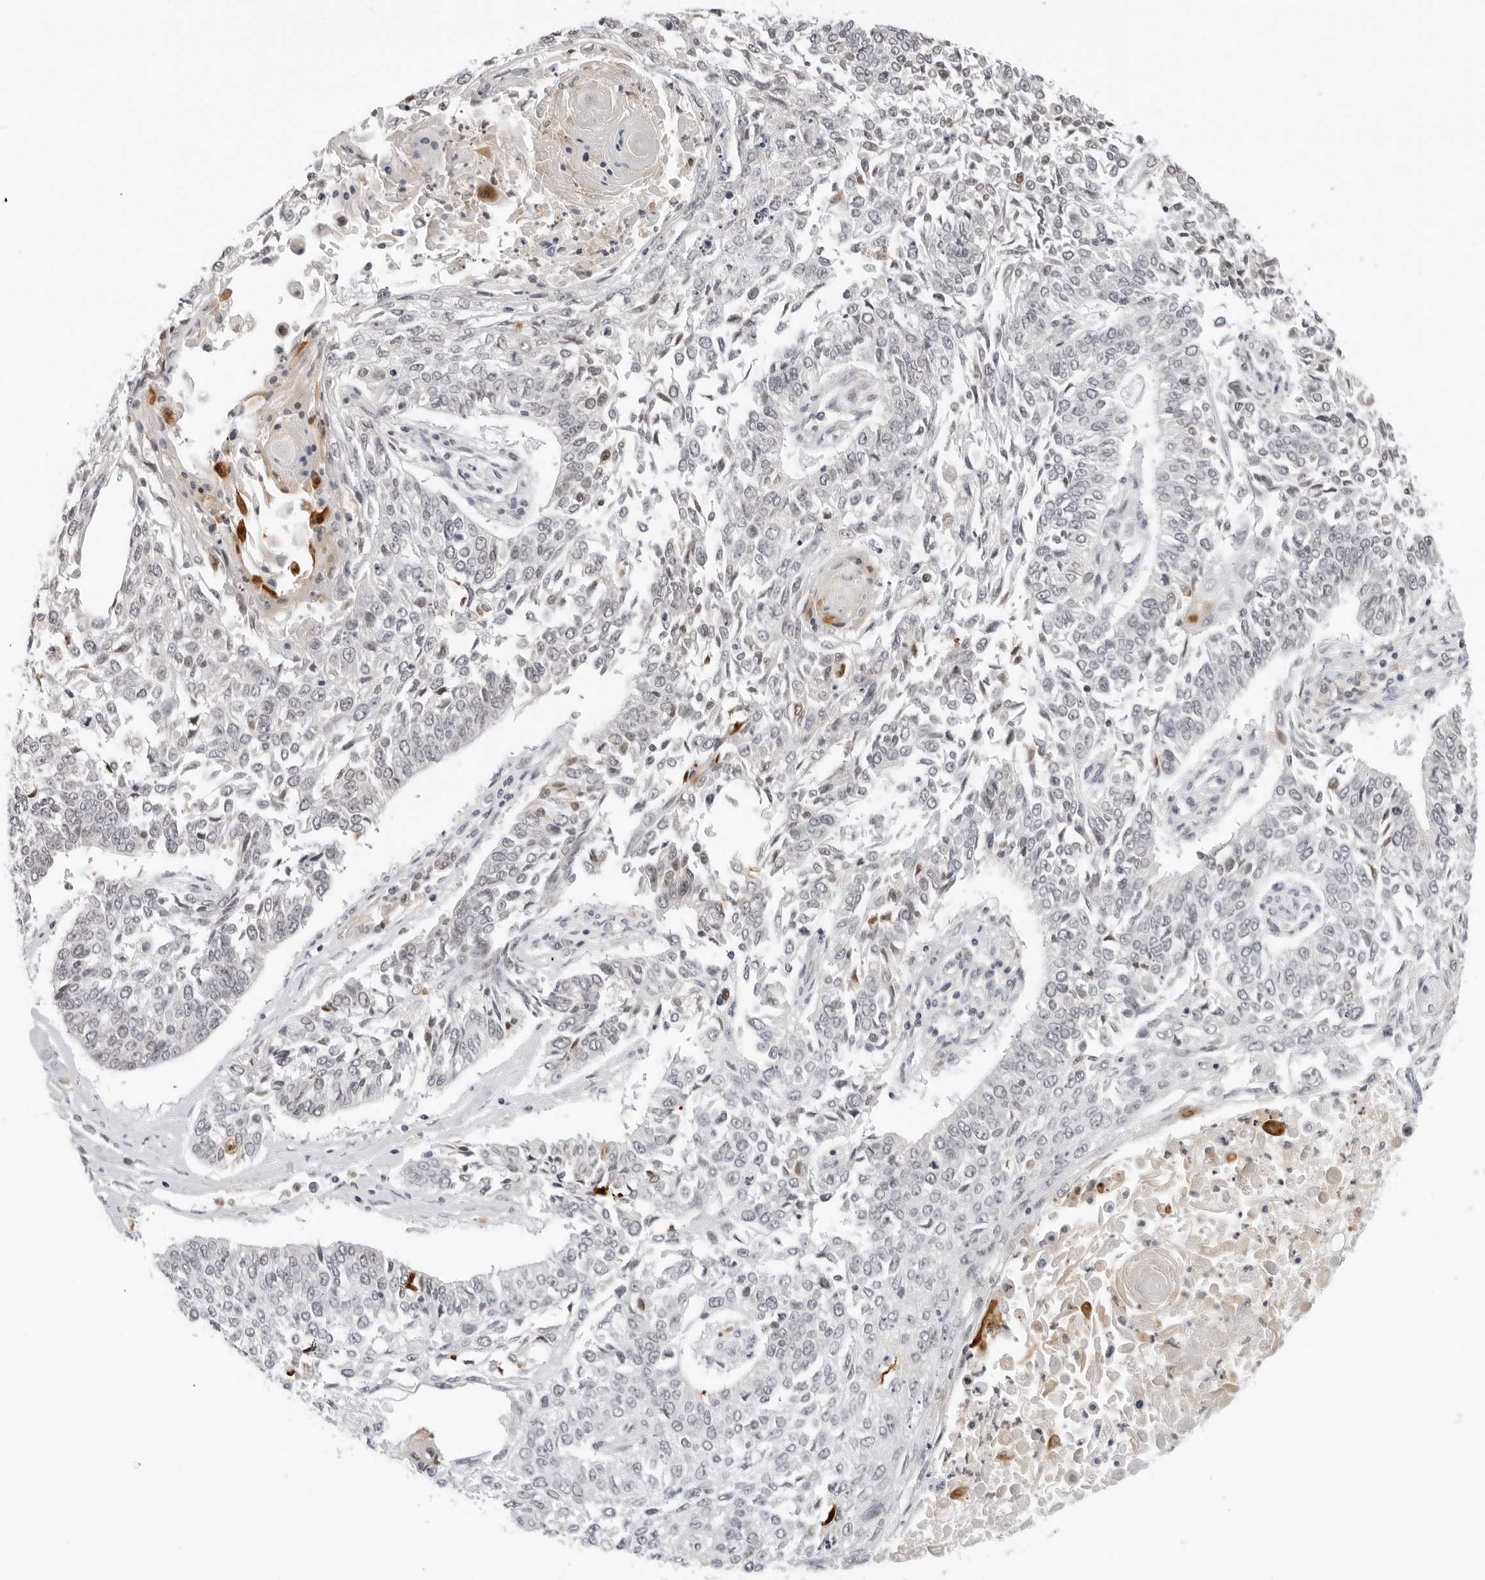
{"staining": {"intensity": "negative", "quantity": "none", "location": "none"}, "tissue": "lung cancer", "cell_type": "Tumor cells", "image_type": "cancer", "snomed": [{"axis": "morphology", "description": "Normal tissue, NOS"}, {"axis": "morphology", "description": "Squamous cell carcinoma, NOS"}, {"axis": "topography", "description": "Cartilage tissue"}, {"axis": "topography", "description": "Bronchus"}, {"axis": "topography", "description": "Lung"}, {"axis": "topography", "description": "Peripheral nerve tissue"}], "caption": "Immunohistochemistry (IHC) of squamous cell carcinoma (lung) reveals no expression in tumor cells.", "gene": "MSH6", "patient": {"sex": "female", "age": 49}}